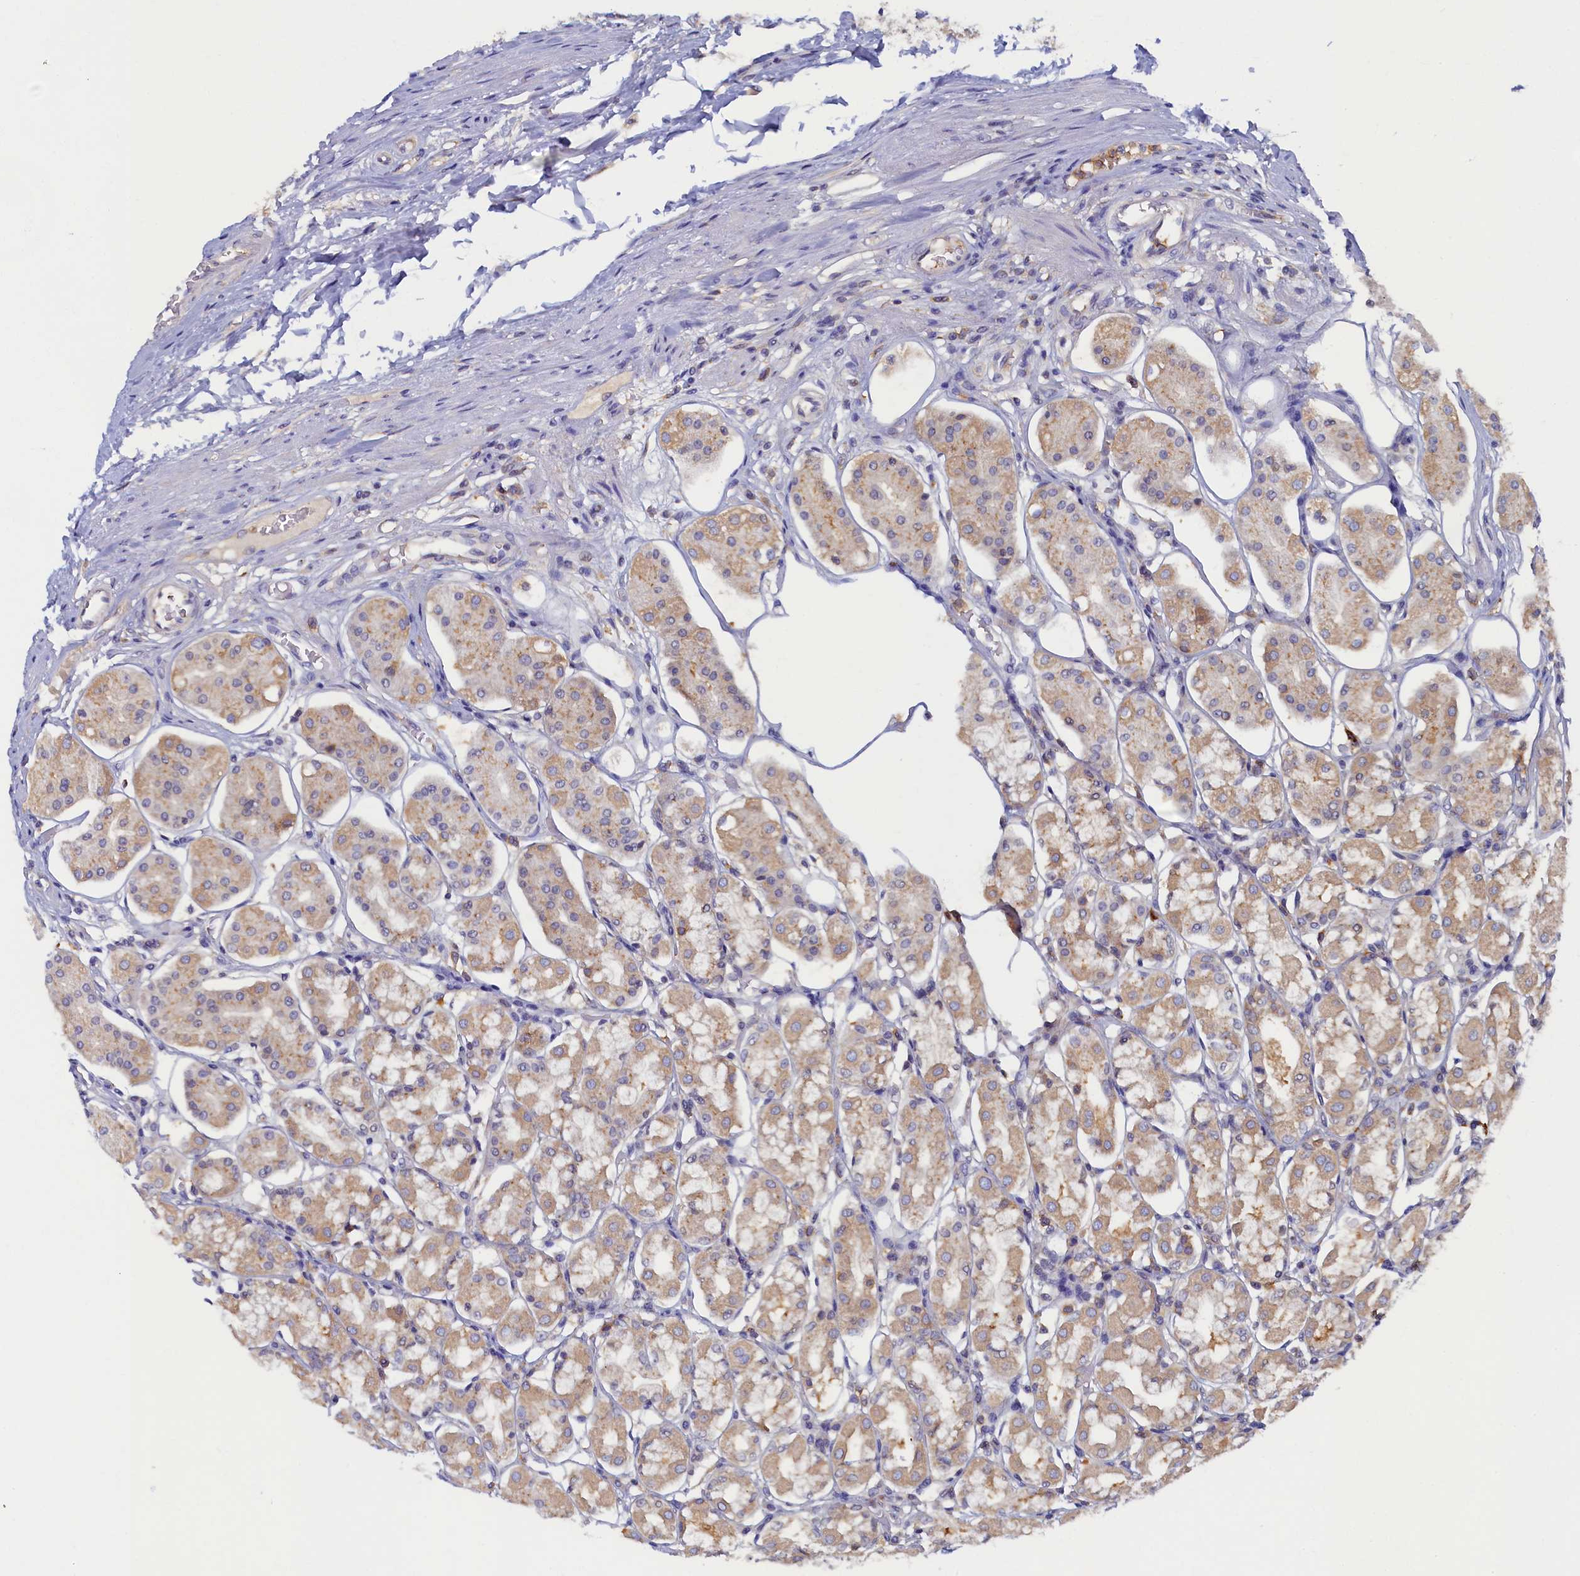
{"staining": {"intensity": "moderate", "quantity": "25%-75%", "location": "cytoplasmic/membranous"}, "tissue": "stomach", "cell_type": "Glandular cells", "image_type": "normal", "snomed": [{"axis": "morphology", "description": "Normal tissue, NOS"}, {"axis": "topography", "description": "Stomach, lower"}], "caption": "Protein staining shows moderate cytoplasmic/membranous expression in approximately 25%-75% of glandular cells in normal stomach.", "gene": "TIMM8B", "patient": {"sex": "female", "age": 56}}